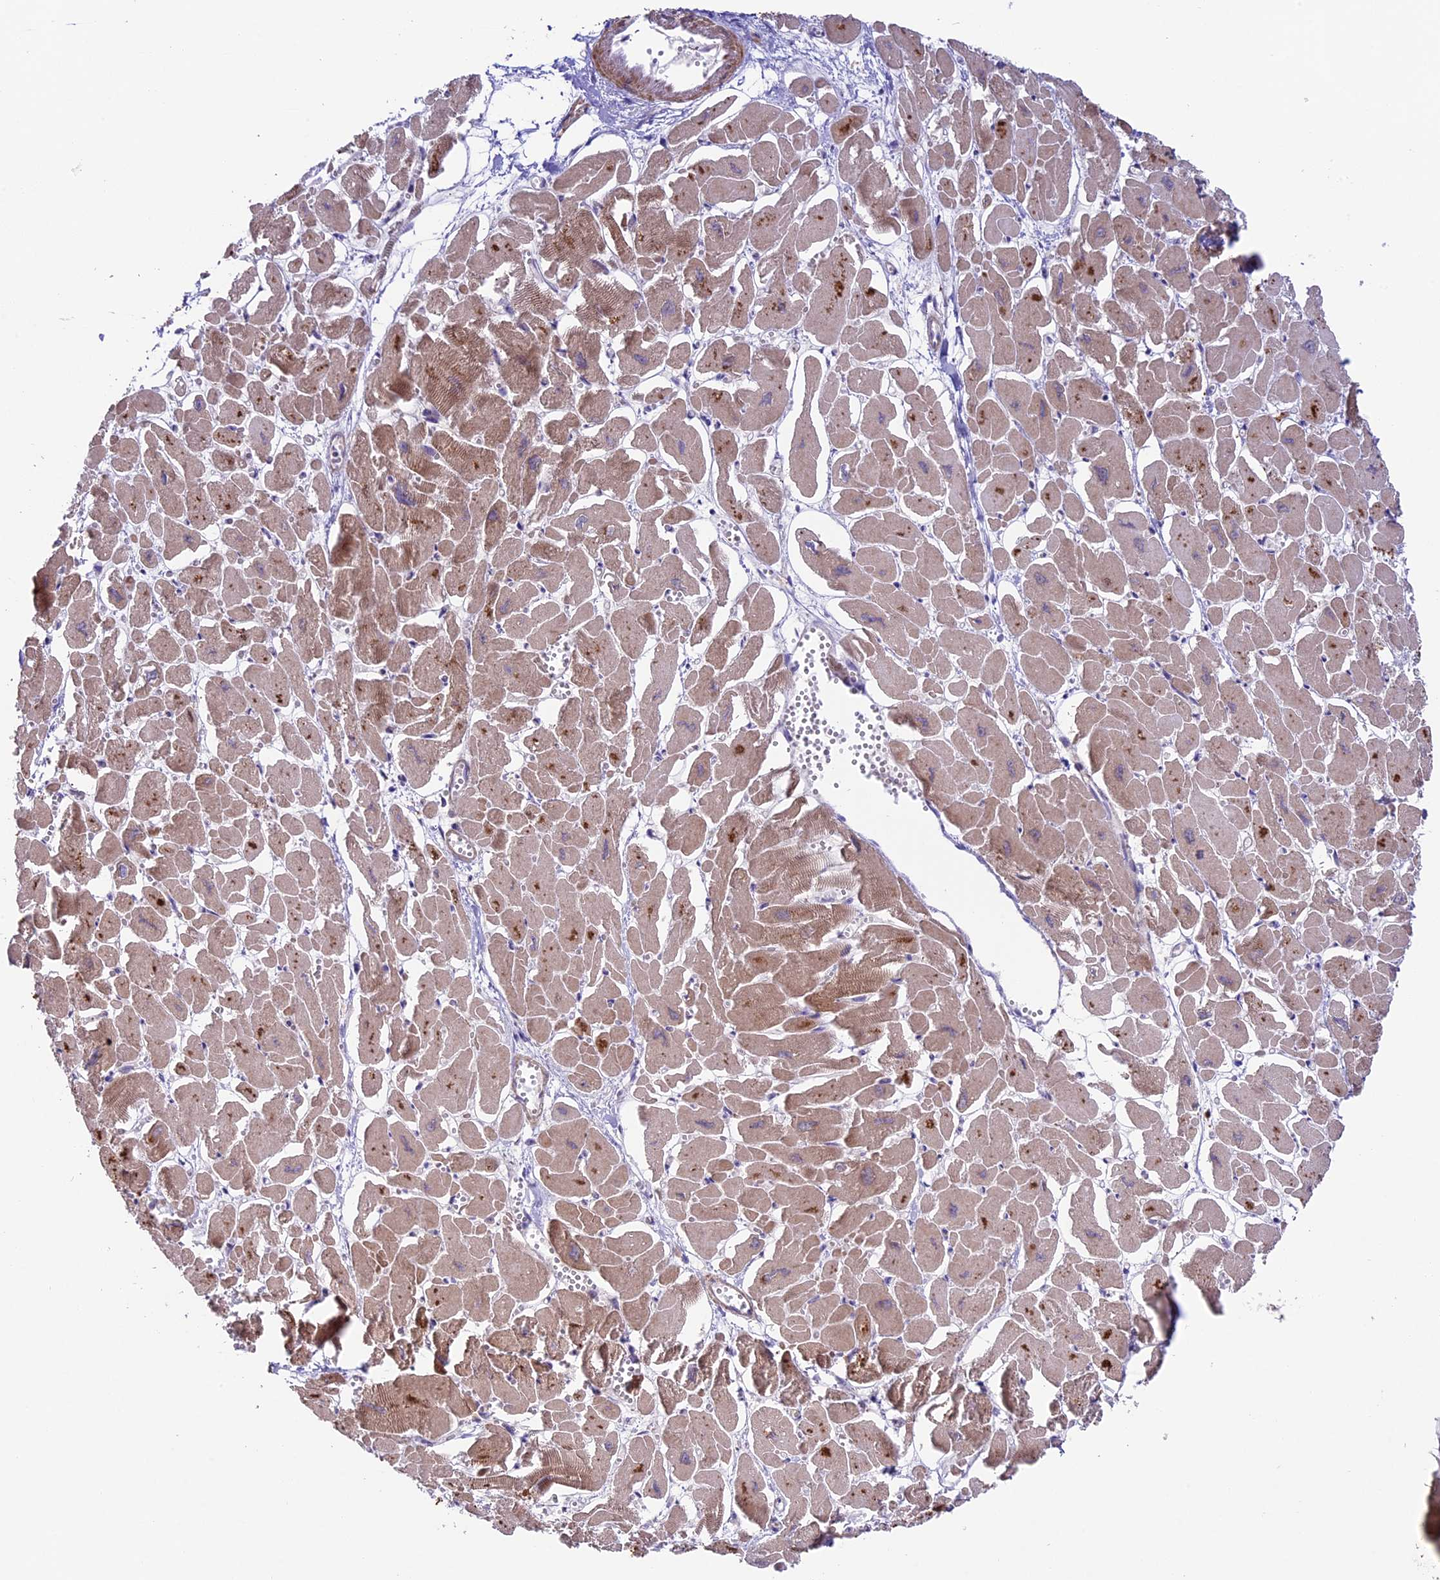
{"staining": {"intensity": "moderate", "quantity": "25%-75%", "location": "cytoplasmic/membranous"}, "tissue": "heart muscle", "cell_type": "Cardiomyocytes", "image_type": "normal", "snomed": [{"axis": "morphology", "description": "Normal tissue, NOS"}, {"axis": "topography", "description": "Heart"}], "caption": "Human heart muscle stained with a brown dye demonstrates moderate cytoplasmic/membranous positive positivity in approximately 25%-75% of cardiomyocytes.", "gene": "COG8", "patient": {"sex": "male", "age": 54}}